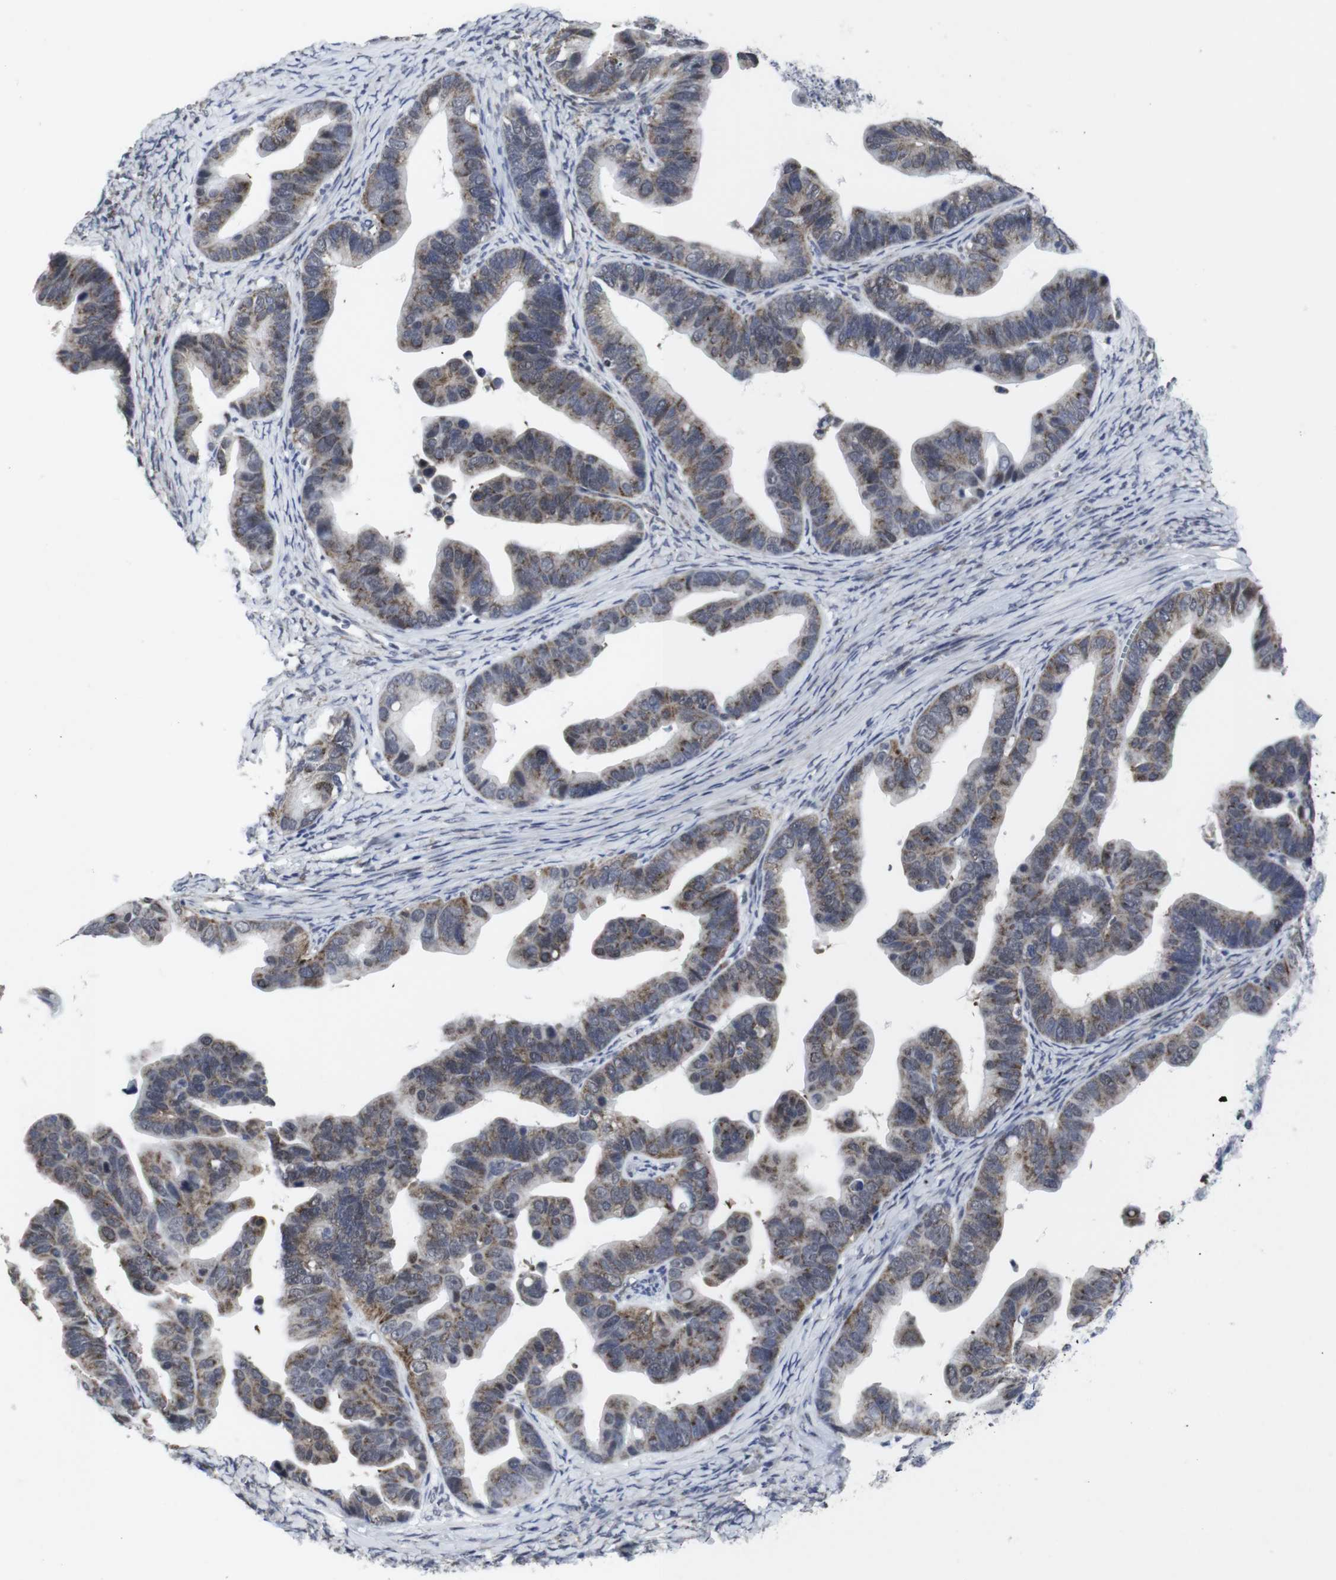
{"staining": {"intensity": "moderate", "quantity": ">75%", "location": "cytoplasmic/membranous"}, "tissue": "ovarian cancer", "cell_type": "Tumor cells", "image_type": "cancer", "snomed": [{"axis": "morphology", "description": "Cystadenocarcinoma, serous, NOS"}, {"axis": "topography", "description": "Ovary"}], "caption": "Serous cystadenocarcinoma (ovarian) stained with a brown dye exhibits moderate cytoplasmic/membranous positive expression in approximately >75% of tumor cells.", "gene": "GEMIN2", "patient": {"sex": "female", "age": 56}}